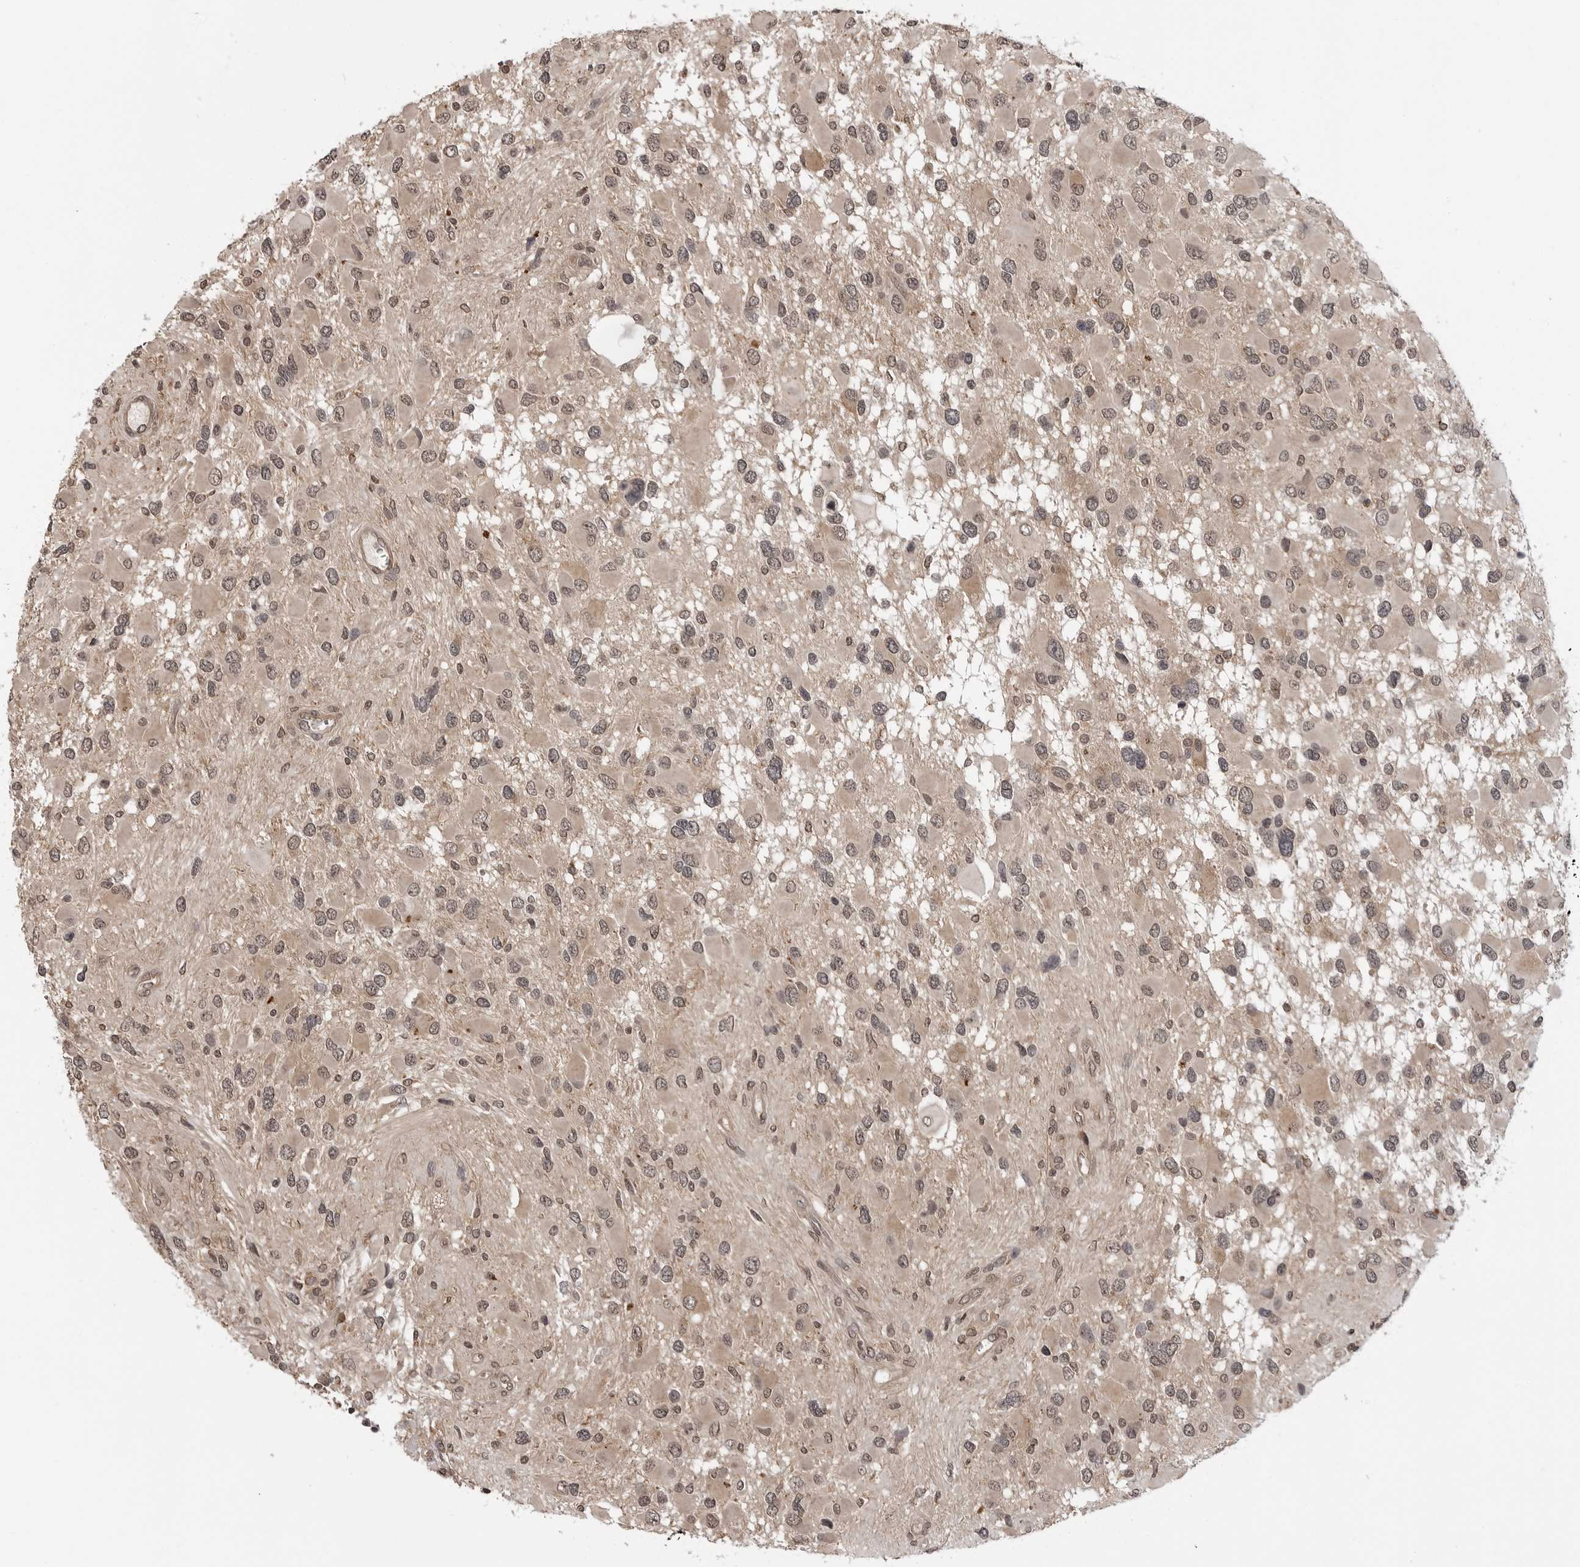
{"staining": {"intensity": "weak", "quantity": "<25%", "location": "nuclear"}, "tissue": "glioma", "cell_type": "Tumor cells", "image_type": "cancer", "snomed": [{"axis": "morphology", "description": "Glioma, malignant, High grade"}, {"axis": "topography", "description": "Brain"}], "caption": "Glioma stained for a protein using immunohistochemistry demonstrates no staining tumor cells.", "gene": "IL24", "patient": {"sex": "male", "age": 53}}